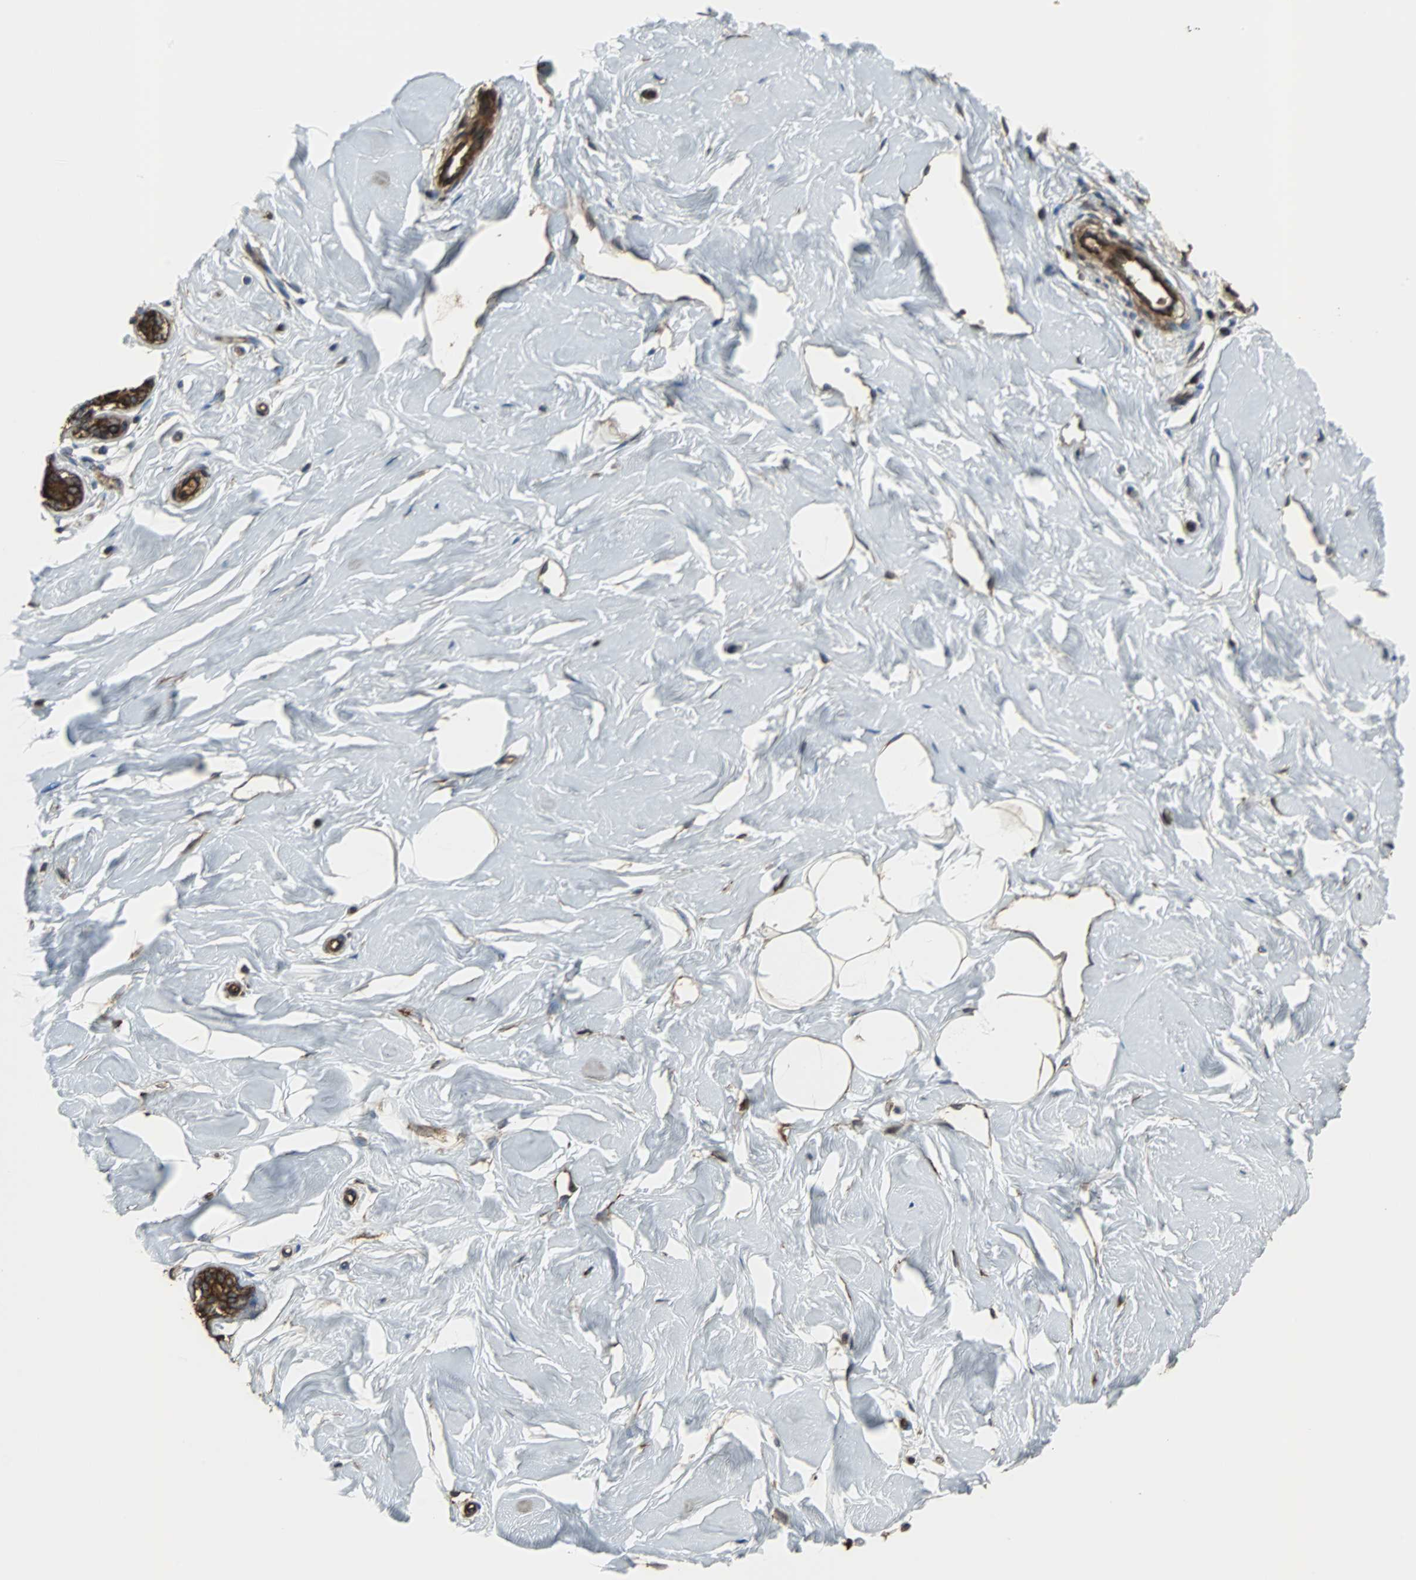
{"staining": {"intensity": "negative", "quantity": "none", "location": "none"}, "tissue": "breast", "cell_type": "Adipocytes", "image_type": "normal", "snomed": [{"axis": "morphology", "description": "Normal tissue, NOS"}, {"axis": "topography", "description": "Breast"}], "caption": "This histopathology image is of unremarkable breast stained with immunohistochemistry (IHC) to label a protein in brown with the nuclei are counter-stained blue. There is no staining in adipocytes. (Stains: DAB (3,3'-diaminobenzidine) IHC with hematoxylin counter stain, Microscopy: brightfield microscopy at high magnification).", "gene": "ACTN1", "patient": {"sex": "female", "age": 23}}